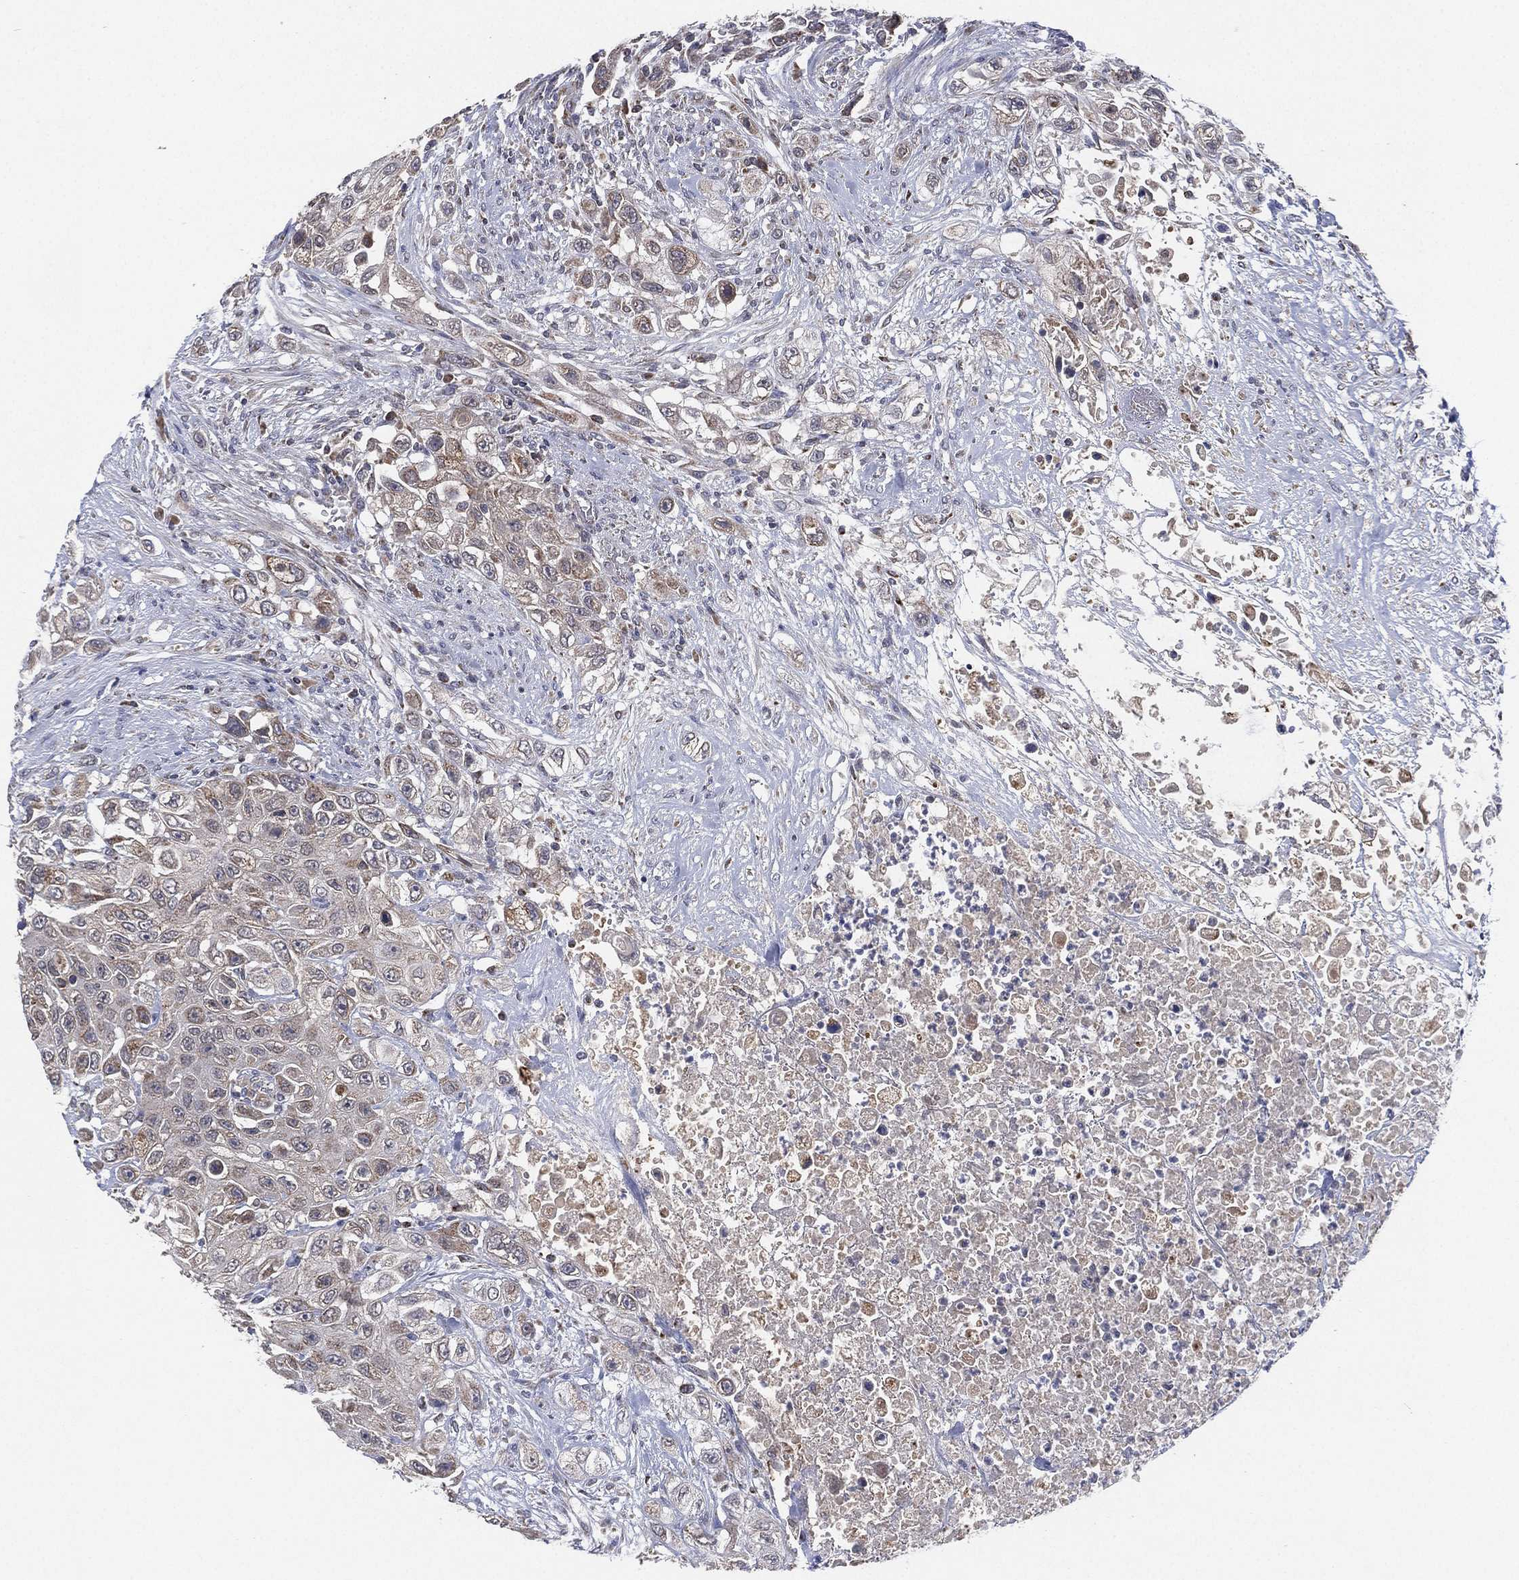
{"staining": {"intensity": "weak", "quantity": "<25%", "location": "cytoplasmic/membranous"}, "tissue": "urothelial cancer", "cell_type": "Tumor cells", "image_type": "cancer", "snomed": [{"axis": "morphology", "description": "Urothelial carcinoma, High grade"}, {"axis": "topography", "description": "Urinary bladder"}], "caption": "Tumor cells show no significant expression in urothelial cancer.", "gene": "PSMG4", "patient": {"sex": "female", "age": 56}}